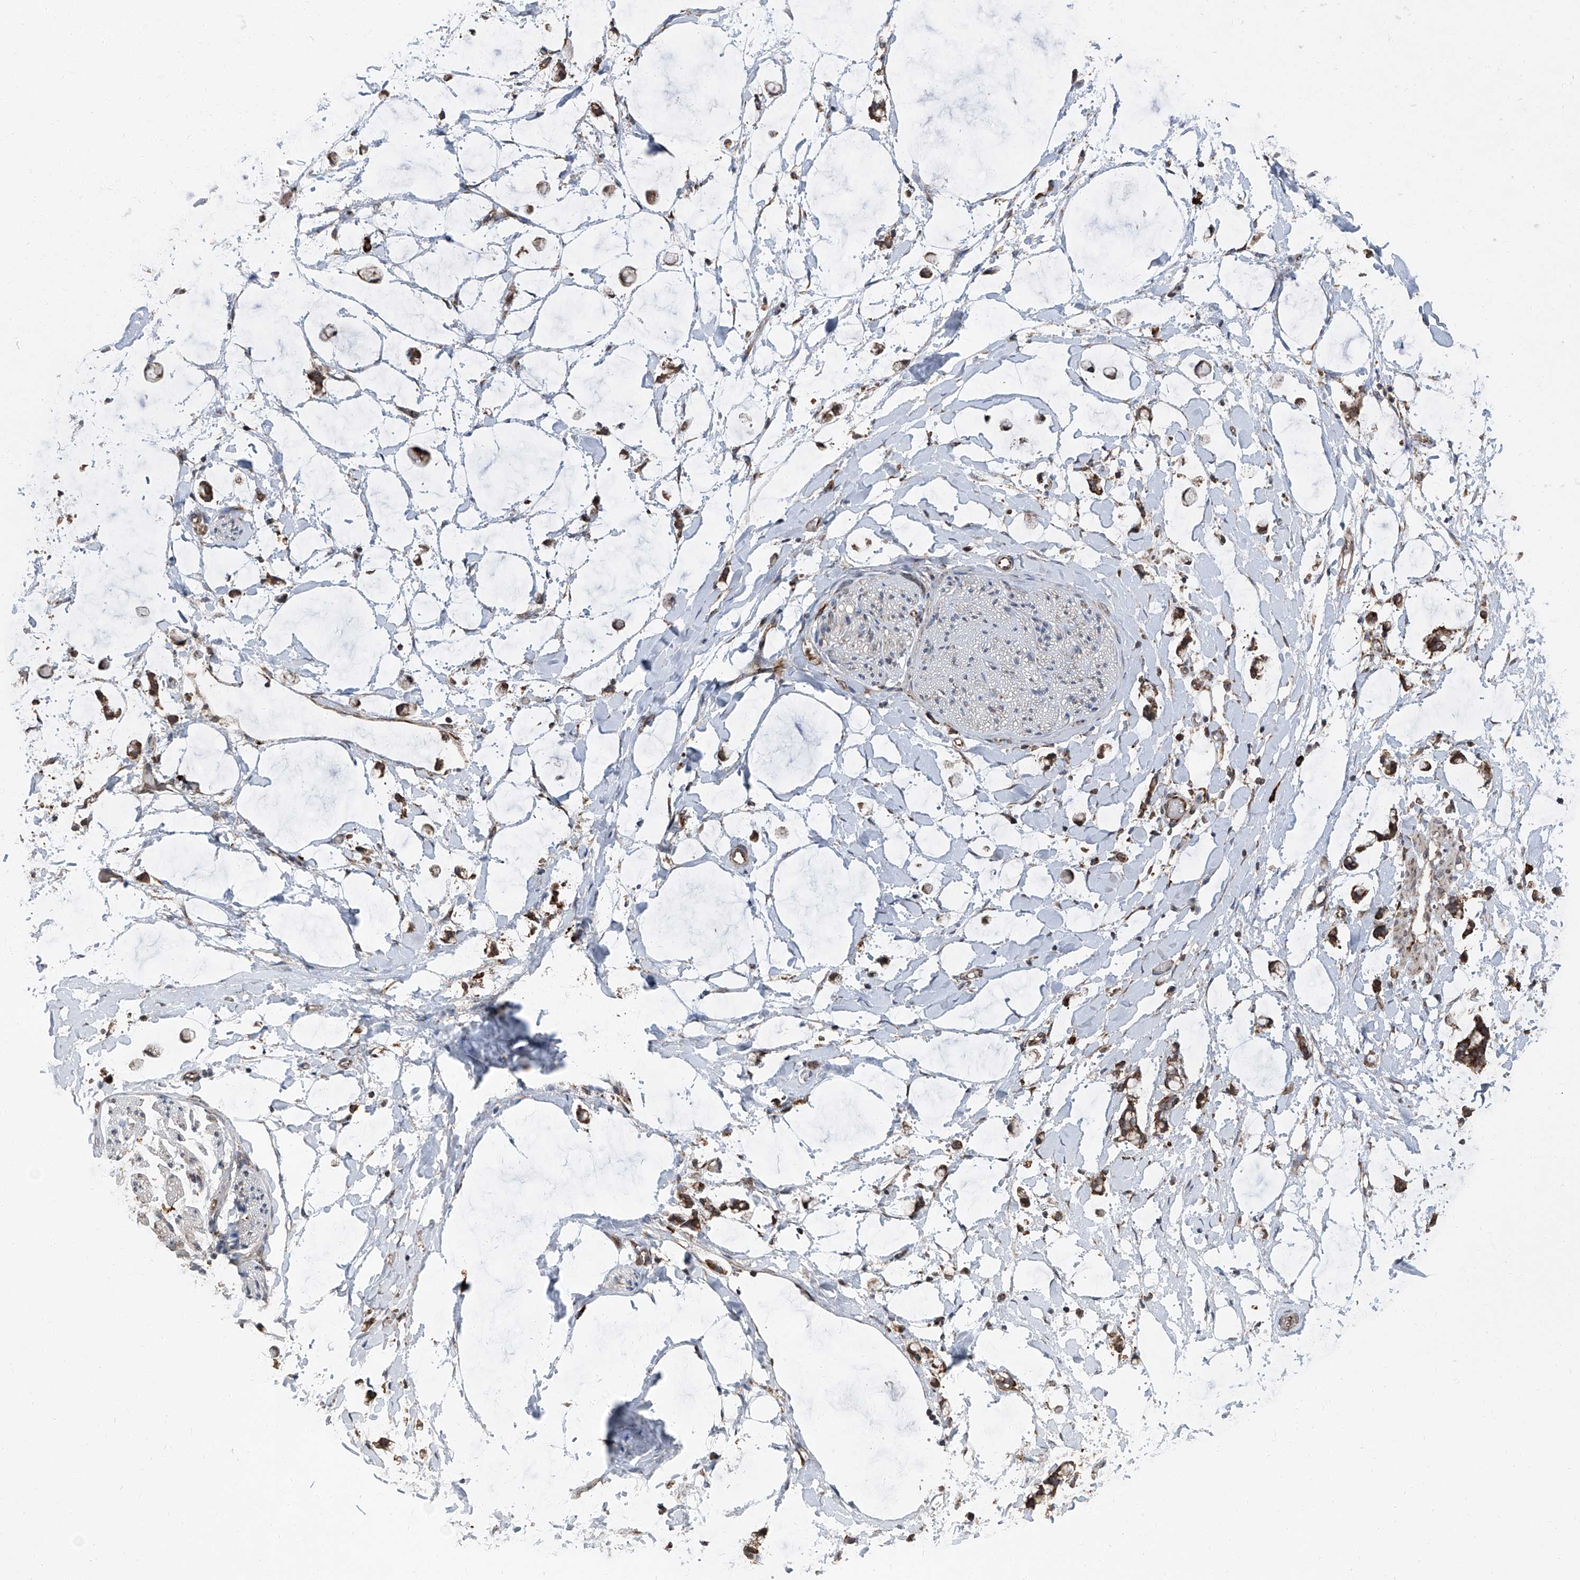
{"staining": {"intensity": "weak", "quantity": ">75%", "location": "cytoplasmic/membranous"}, "tissue": "adipose tissue", "cell_type": "Adipocytes", "image_type": "normal", "snomed": [{"axis": "morphology", "description": "Normal tissue, NOS"}, {"axis": "morphology", "description": "Adenocarcinoma, NOS"}, {"axis": "topography", "description": "Colon"}, {"axis": "topography", "description": "Peripheral nerve tissue"}], "caption": "Weak cytoplasmic/membranous protein staining is appreciated in approximately >75% of adipocytes in adipose tissue.", "gene": "LIMK1", "patient": {"sex": "male", "age": 14}}